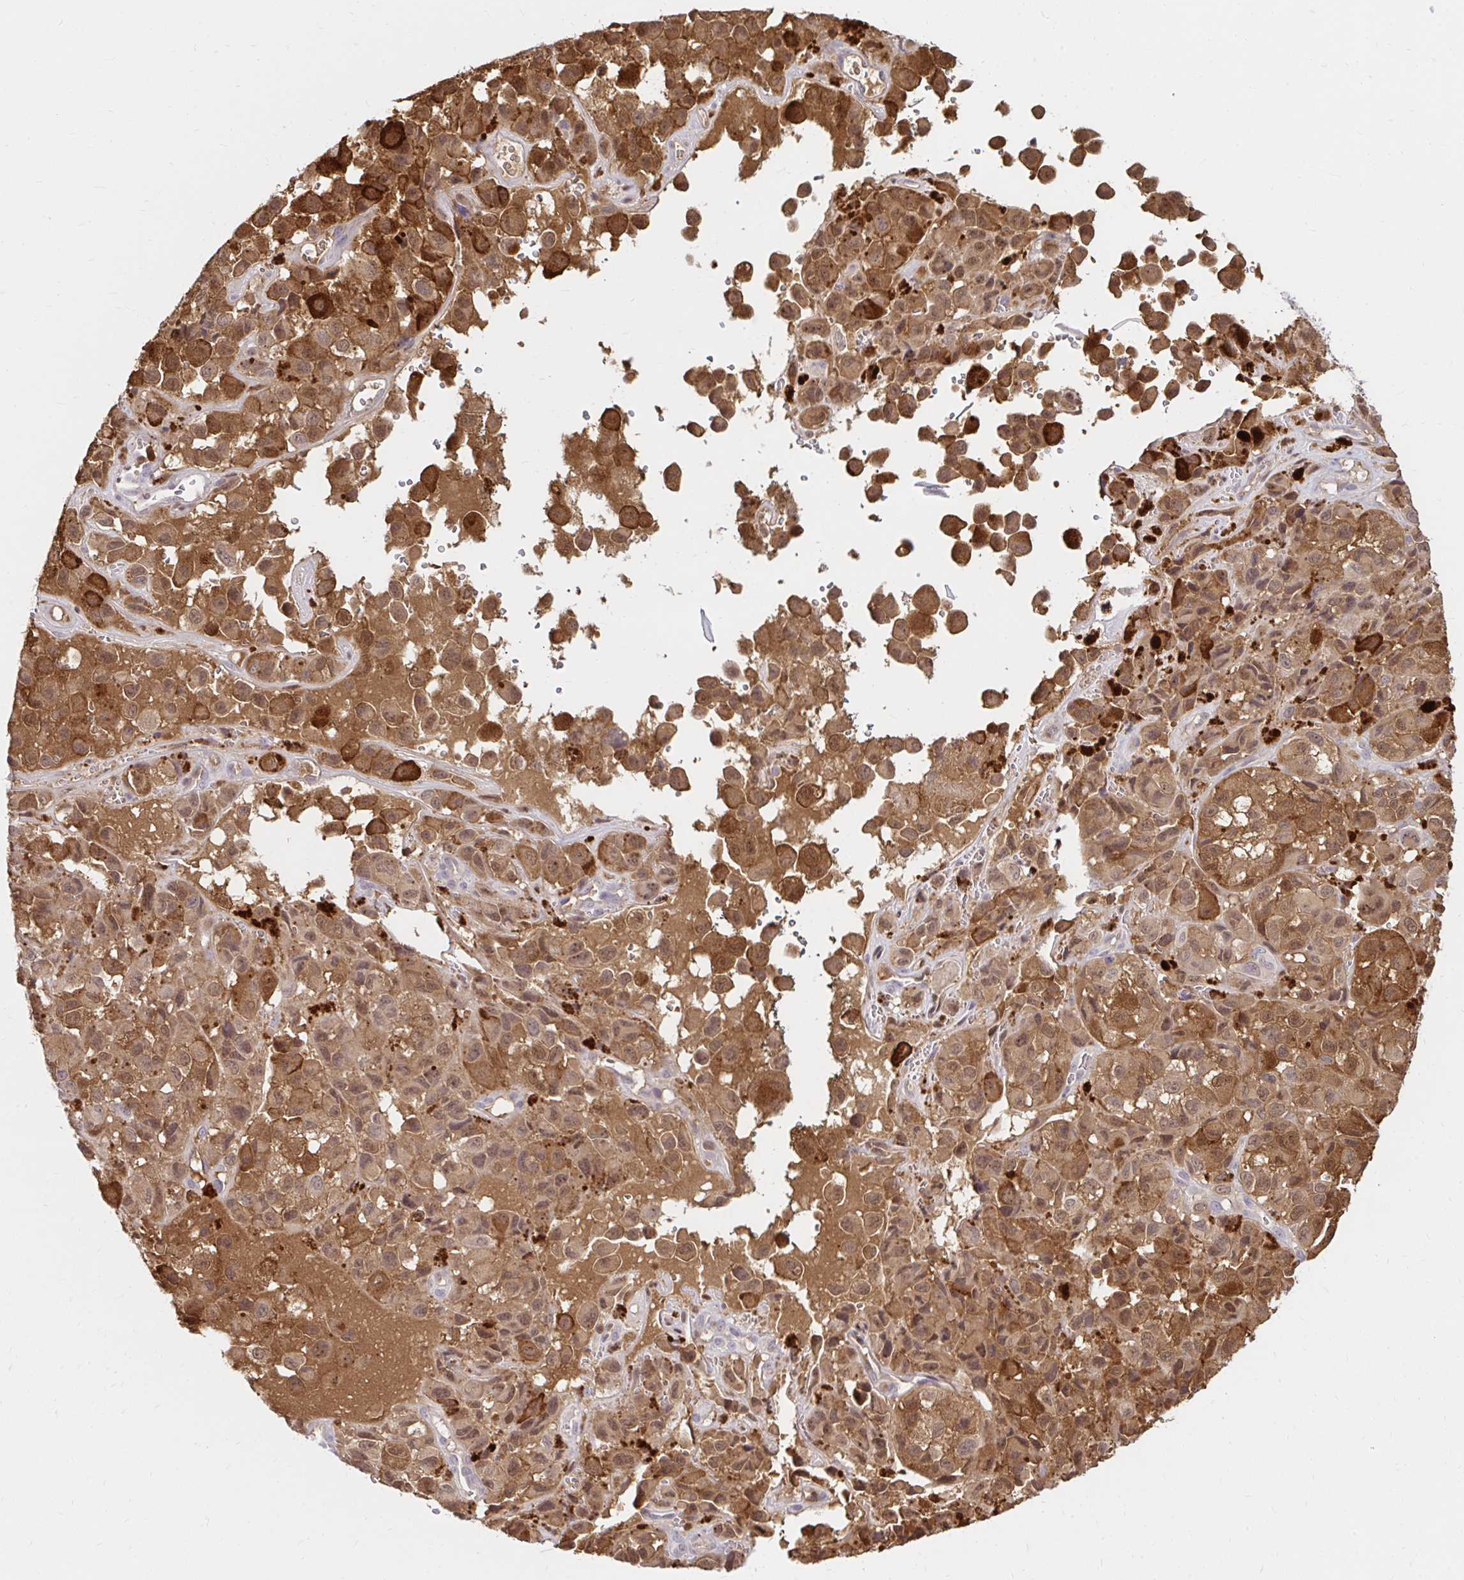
{"staining": {"intensity": "moderate", "quantity": ">75%", "location": "cytoplasmic/membranous"}, "tissue": "melanoma", "cell_type": "Tumor cells", "image_type": "cancer", "snomed": [{"axis": "morphology", "description": "Malignant melanoma, NOS"}, {"axis": "topography", "description": "Skin"}], "caption": "Malignant melanoma was stained to show a protein in brown. There is medium levels of moderate cytoplasmic/membranous expression in approximately >75% of tumor cells. (brown staining indicates protein expression, while blue staining denotes nuclei).", "gene": "PYCARD", "patient": {"sex": "male", "age": 93}}